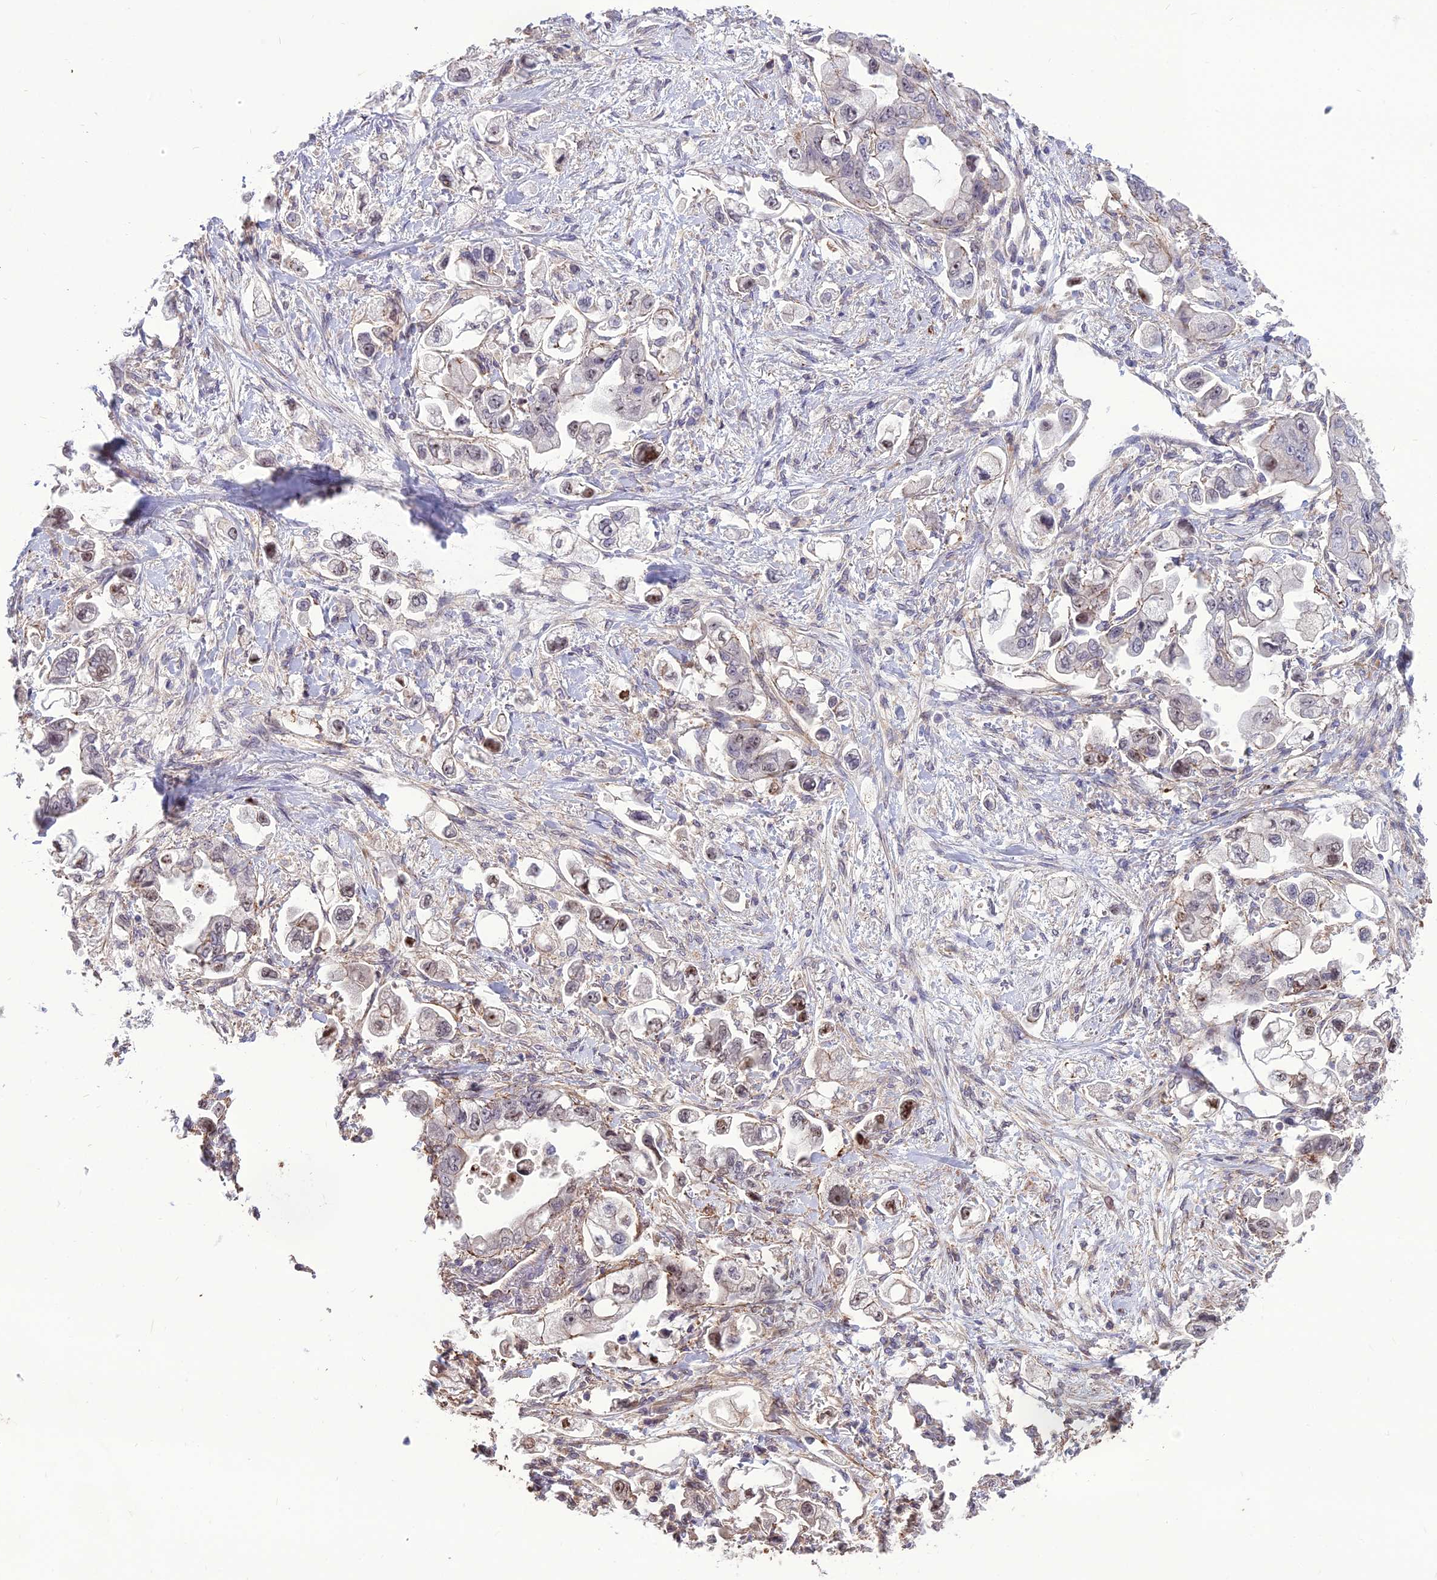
{"staining": {"intensity": "moderate", "quantity": "<25%", "location": "nuclear"}, "tissue": "stomach cancer", "cell_type": "Tumor cells", "image_type": "cancer", "snomed": [{"axis": "morphology", "description": "Adenocarcinoma, NOS"}, {"axis": "topography", "description": "Stomach"}], "caption": "Immunohistochemistry (DAB (3,3'-diaminobenzidine)) staining of stomach adenocarcinoma reveals moderate nuclear protein positivity in approximately <25% of tumor cells. (DAB (3,3'-diaminobenzidine) IHC, brown staining for protein, blue staining for nuclei).", "gene": "TSPYL2", "patient": {"sex": "male", "age": 62}}